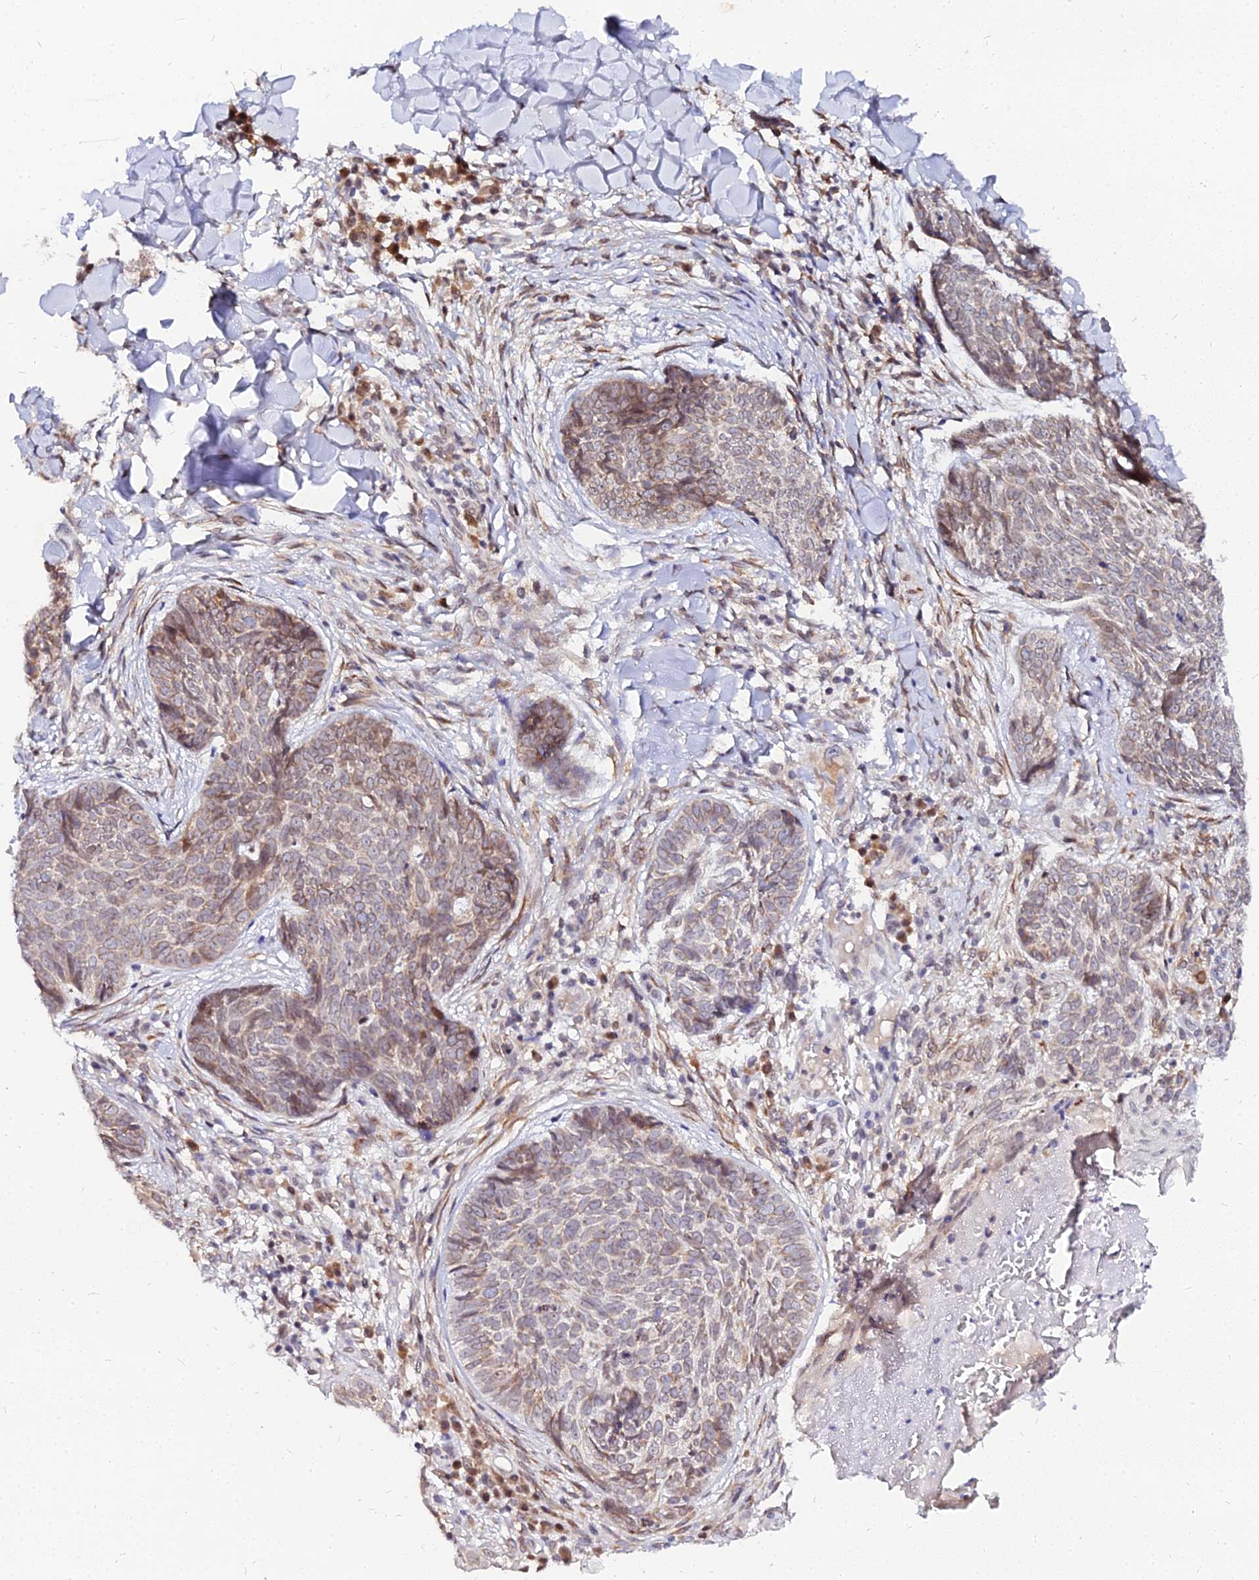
{"staining": {"intensity": "weak", "quantity": ">75%", "location": "cytoplasmic/membranous"}, "tissue": "skin cancer", "cell_type": "Tumor cells", "image_type": "cancer", "snomed": [{"axis": "morphology", "description": "Basal cell carcinoma"}, {"axis": "topography", "description": "Skin"}], "caption": "Skin cancer stained for a protein displays weak cytoplasmic/membranous positivity in tumor cells. Nuclei are stained in blue.", "gene": "RNF121", "patient": {"sex": "female", "age": 61}}